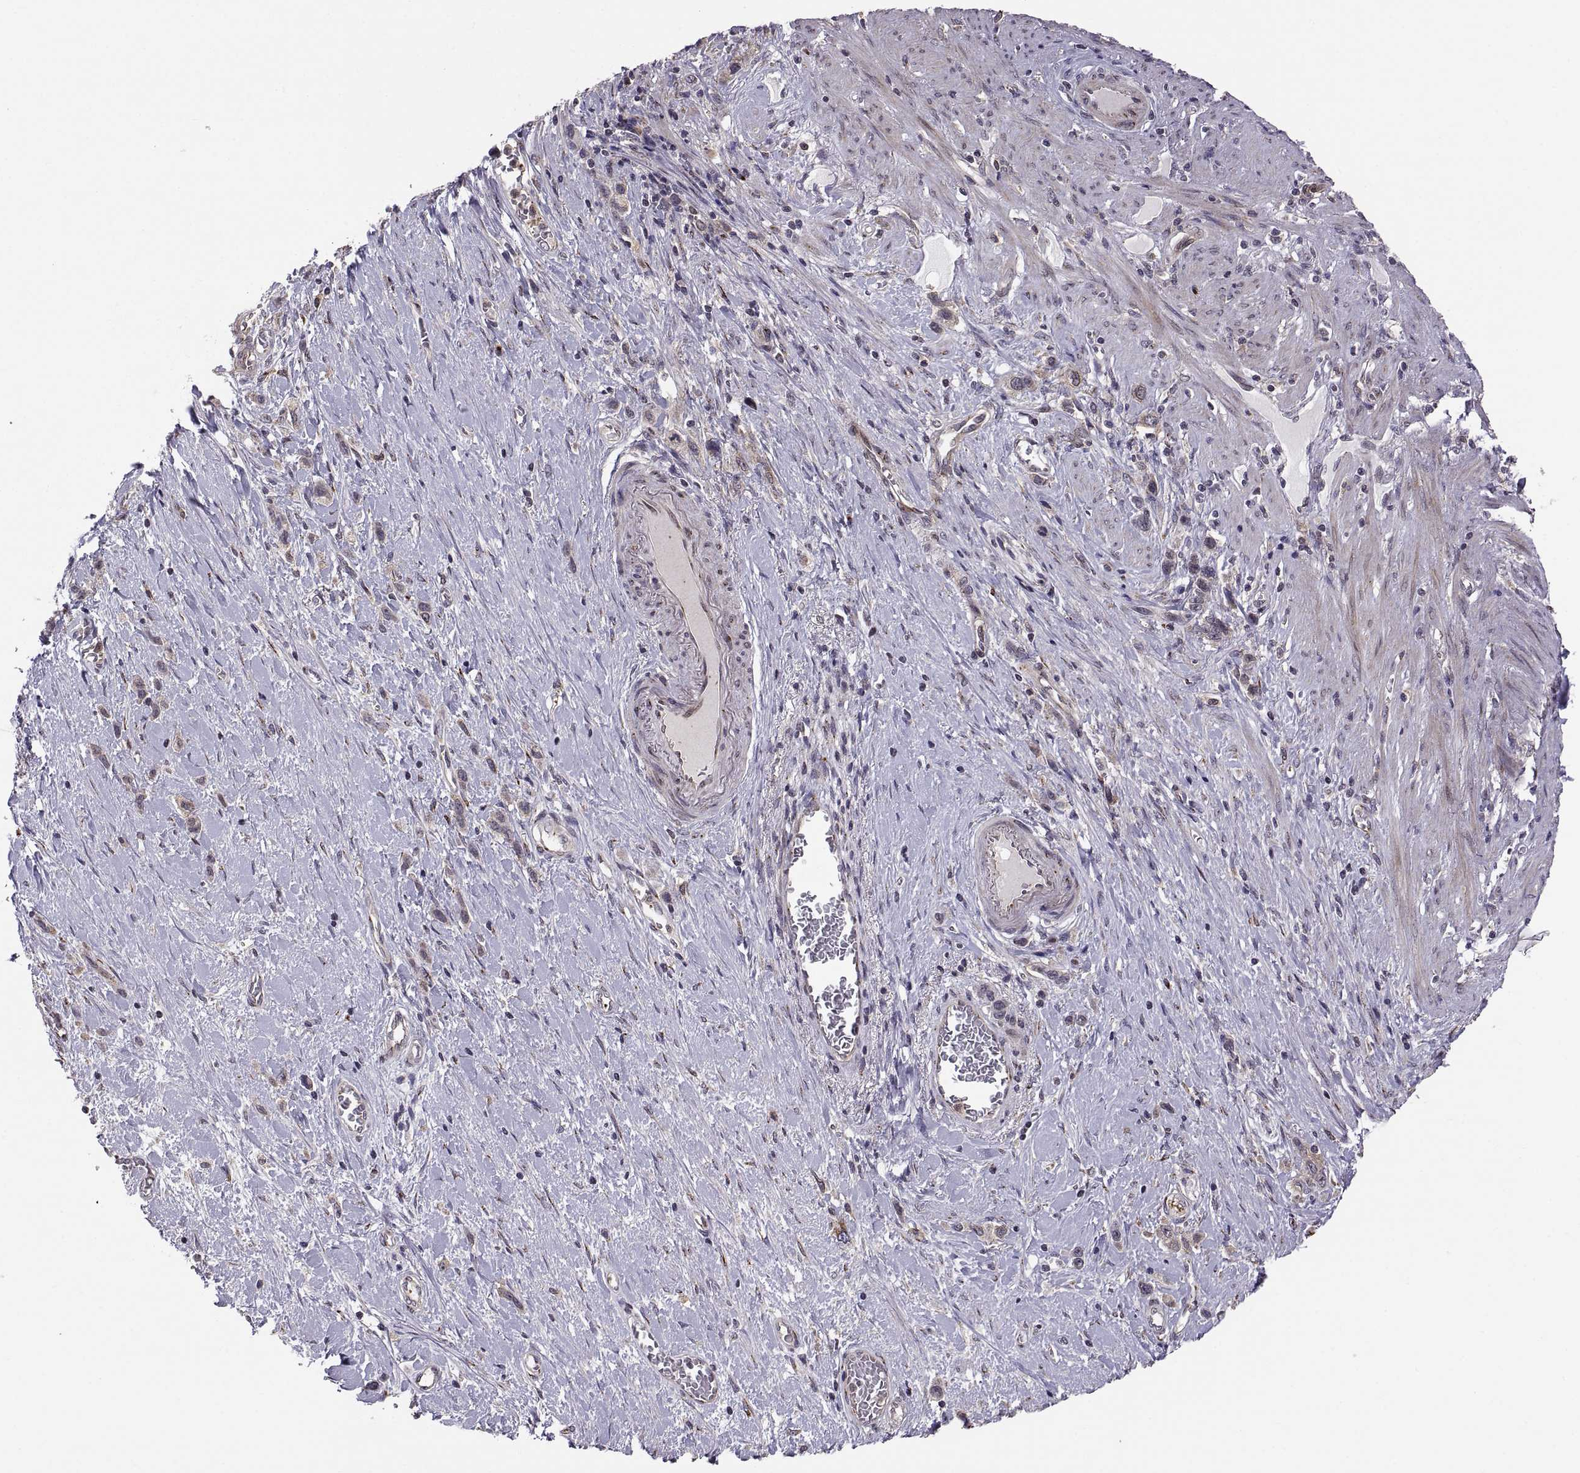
{"staining": {"intensity": "negative", "quantity": "none", "location": "none"}, "tissue": "stomach cancer", "cell_type": "Tumor cells", "image_type": "cancer", "snomed": [{"axis": "morphology", "description": "Normal tissue, NOS"}, {"axis": "morphology", "description": "Adenocarcinoma, NOS"}, {"axis": "morphology", "description": "Adenocarcinoma, High grade"}, {"axis": "topography", "description": "Stomach, upper"}, {"axis": "topography", "description": "Stomach"}], "caption": "High magnification brightfield microscopy of adenocarcinoma (high-grade) (stomach) stained with DAB (brown) and counterstained with hematoxylin (blue): tumor cells show no significant positivity. (DAB (3,3'-diaminobenzidine) immunohistochemistry (IHC) visualized using brightfield microscopy, high magnification).", "gene": "TESC", "patient": {"sex": "female", "age": 65}}